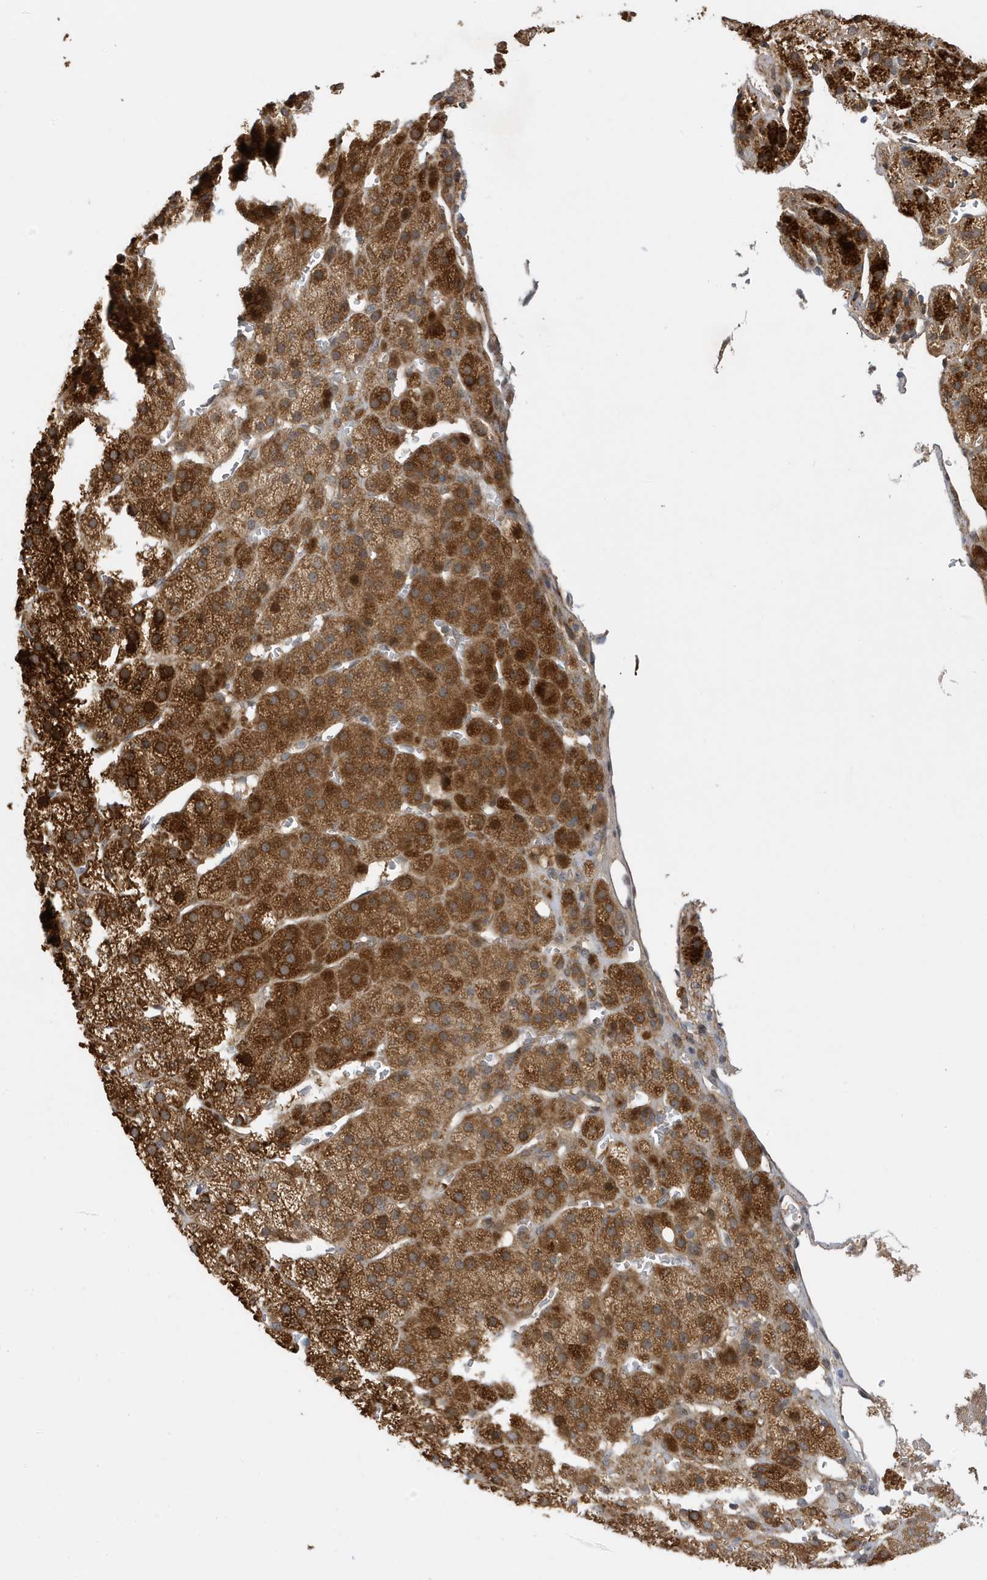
{"staining": {"intensity": "strong", "quantity": ">75%", "location": "cytoplasmic/membranous"}, "tissue": "adrenal gland", "cell_type": "Glandular cells", "image_type": "normal", "snomed": [{"axis": "morphology", "description": "Normal tissue, NOS"}, {"axis": "topography", "description": "Adrenal gland"}], "caption": "A micrograph of human adrenal gland stained for a protein displays strong cytoplasmic/membranous brown staining in glandular cells. The staining was performed using DAB (3,3'-diaminobenzidine) to visualize the protein expression in brown, while the nuclei were stained in blue with hematoxylin (Magnification: 20x).", "gene": "LAPTM4A", "patient": {"sex": "female", "age": 57}}